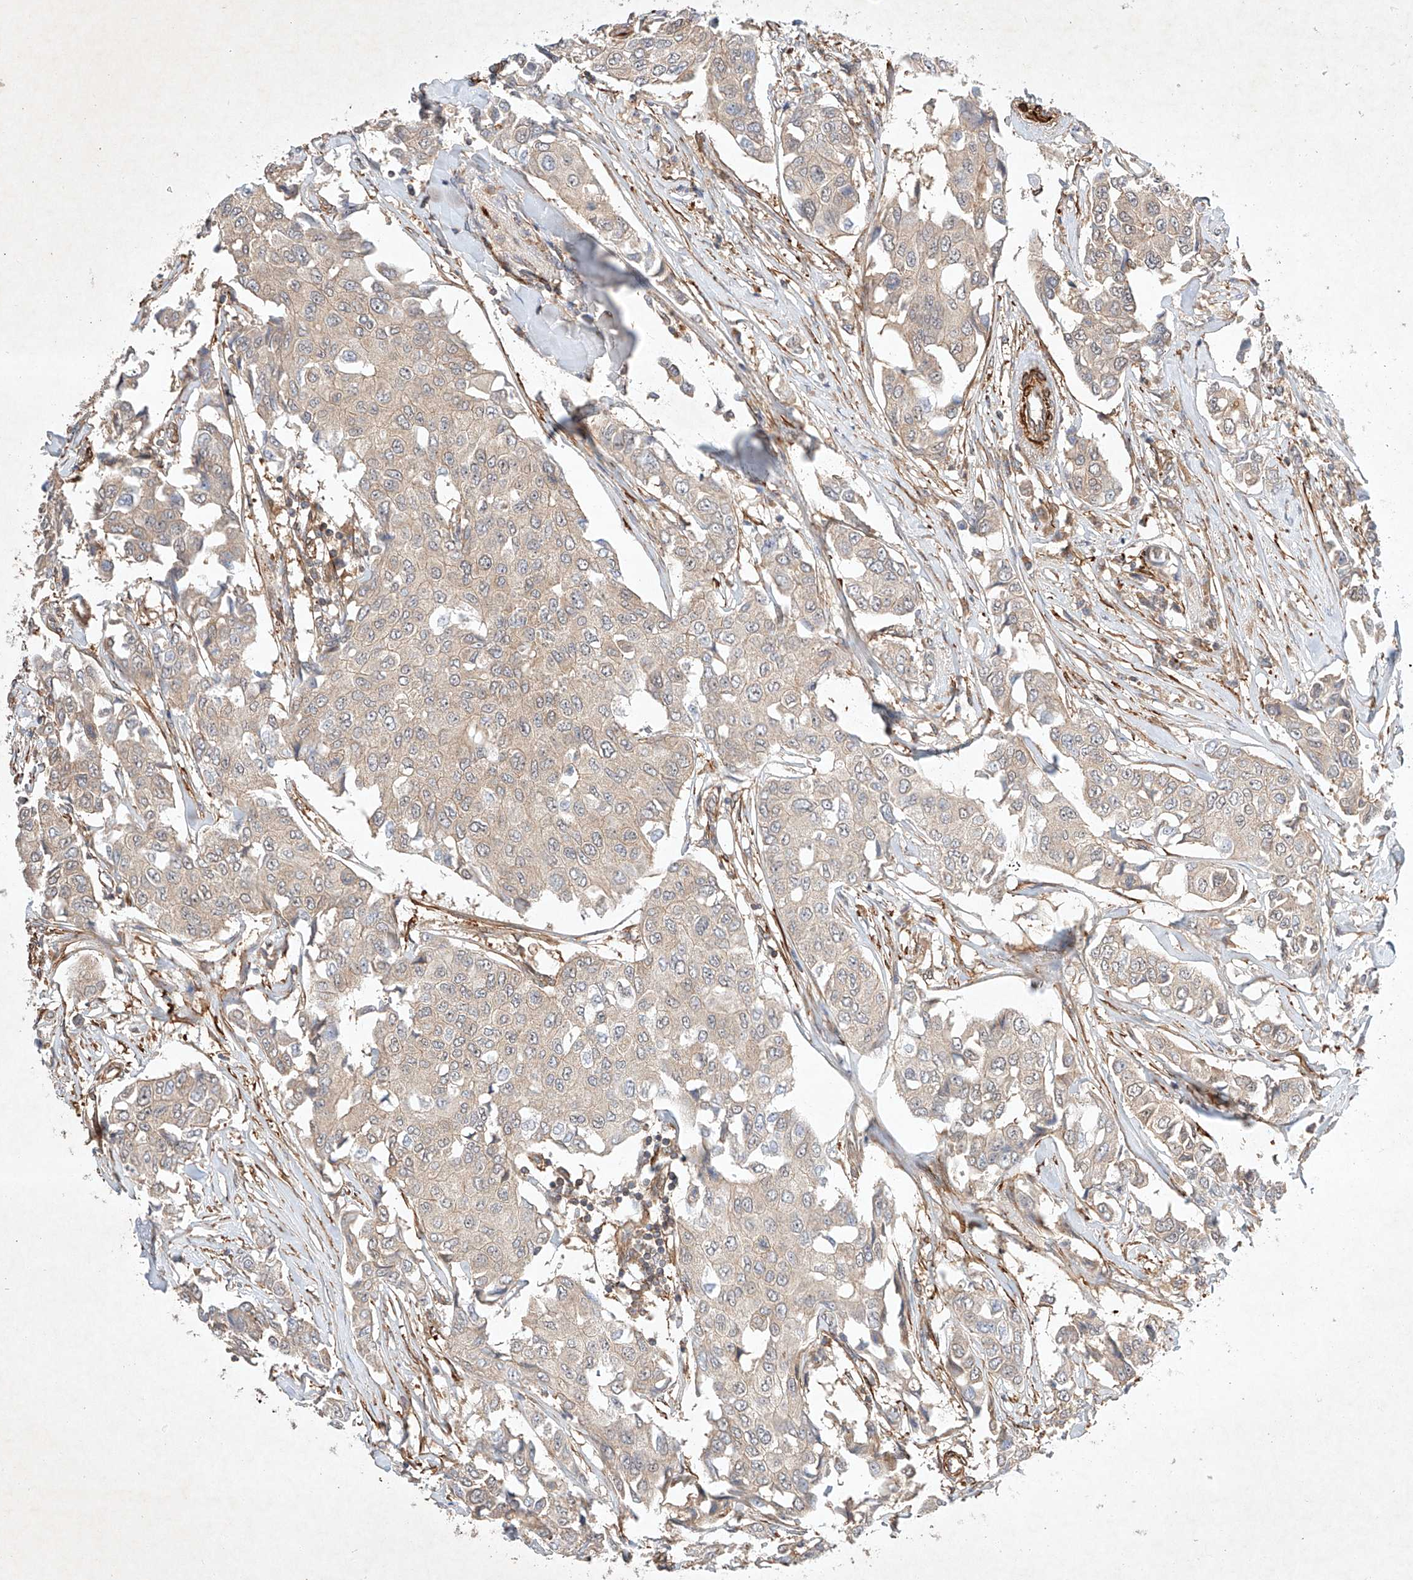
{"staining": {"intensity": "weak", "quantity": "<25%", "location": "cytoplasmic/membranous"}, "tissue": "breast cancer", "cell_type": "Tumor cells", "image_type": "cancer", "snomed": [{"axis": "morphology", "description": "Duct carcinoma"}, {"axis": "topography", "description": "Breast"}], "caption": "An image of invasive ductal carcinoma (breast) stained for a protein displays no brown staining in tumor cells.", "gene": "ARHGAP33", "patient": {"sex": "female", "age": 80}}